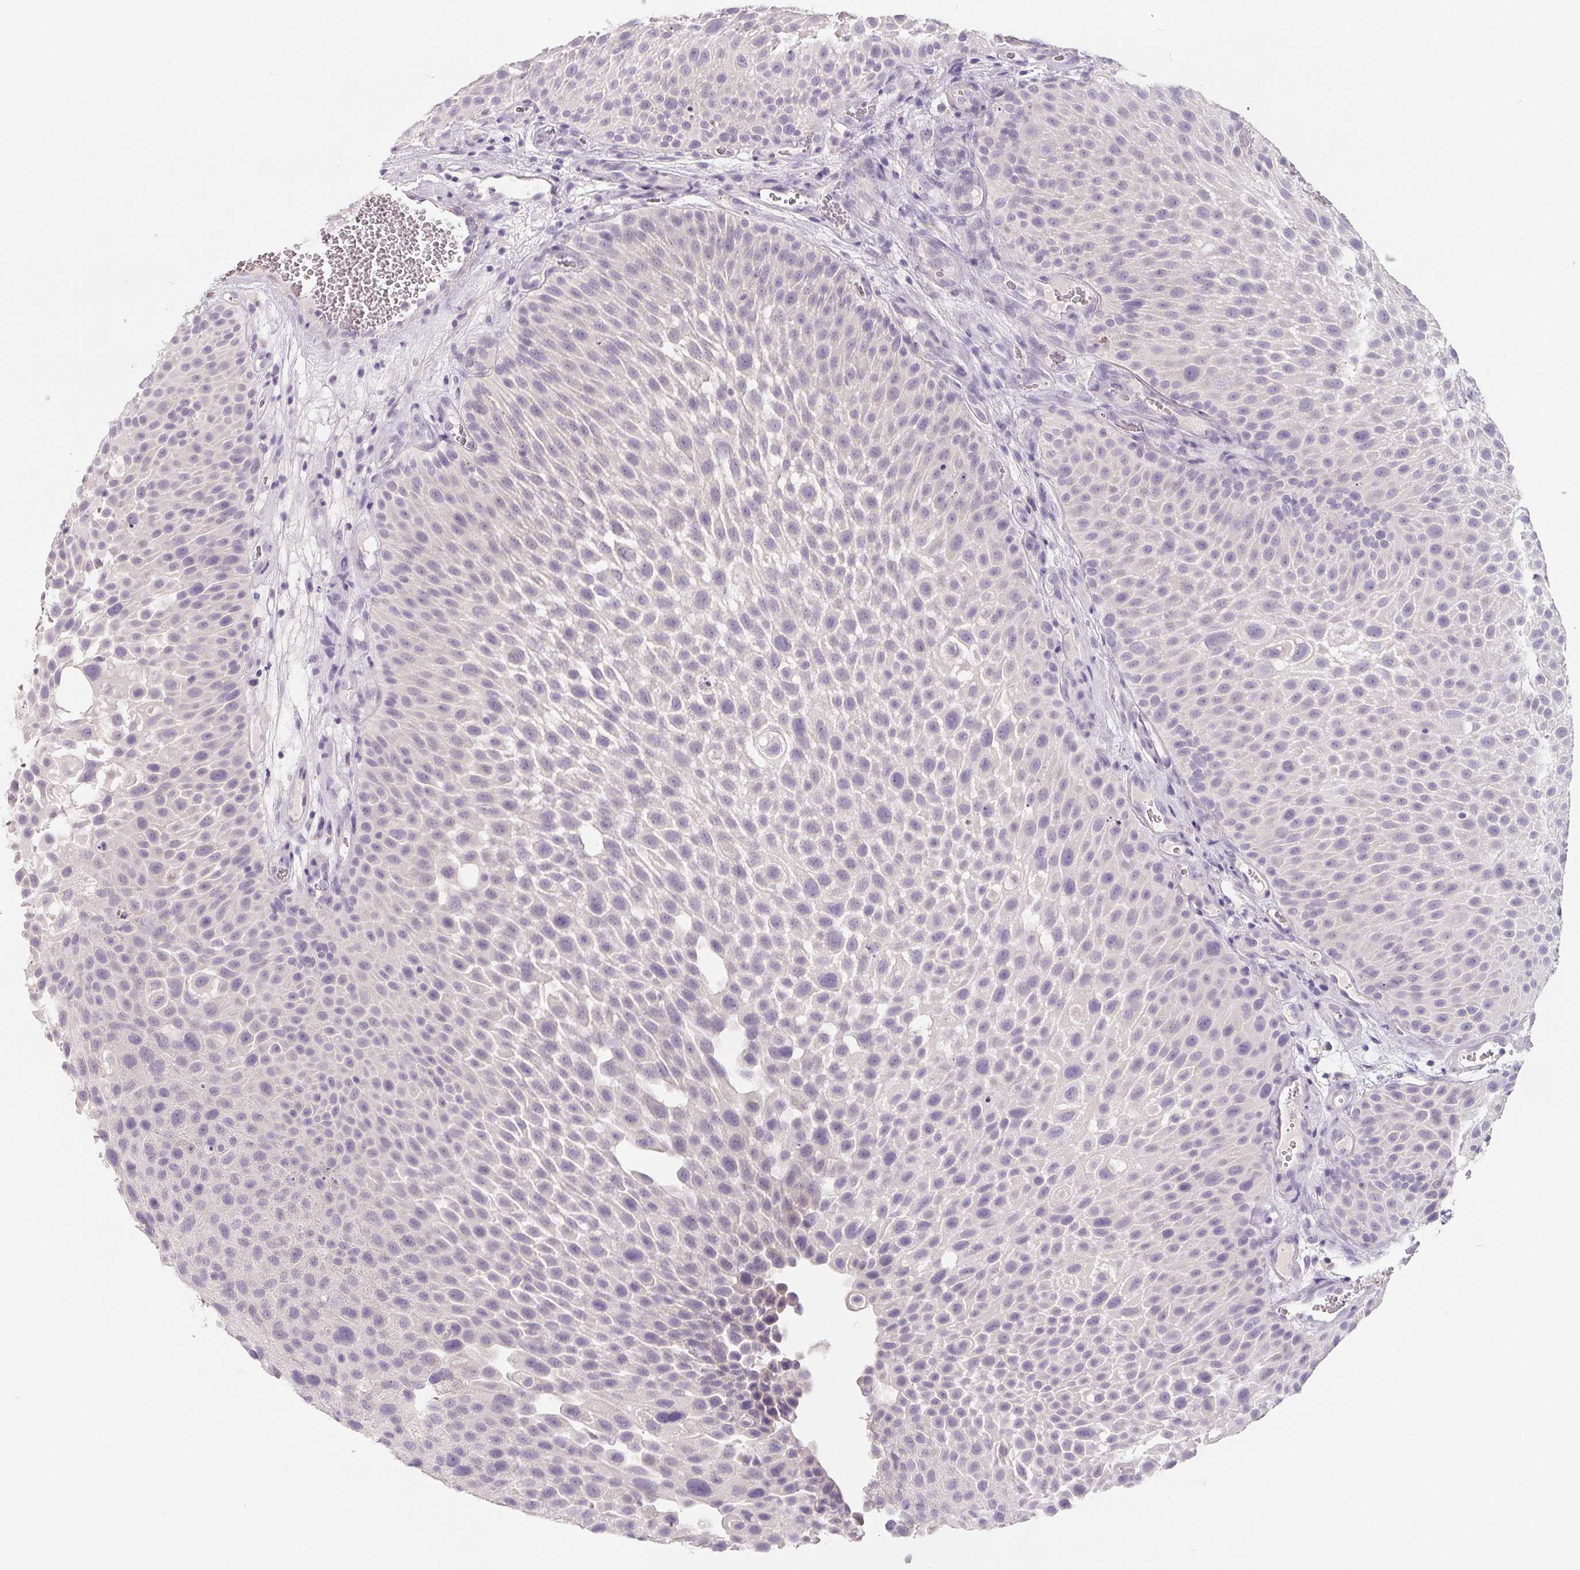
{"staining": {"intensity": "negative", "quantity": "none", "location": "none"}, "tissue": "urothelial cancer", "cell_type": "Tumor cells", "image_type": "cancer", "snomed": [{"axis": "morphology", "description": "Urothelial carcinoma, Low grade"}, {"axis": "topography", "description": "Urinary bladder"}], "caption": "Tumor cells show no significant positivity in urothelial carcinoma (low-grade).", "gene": "FDX1", "patient": {"sex": "male", "age": 72}}